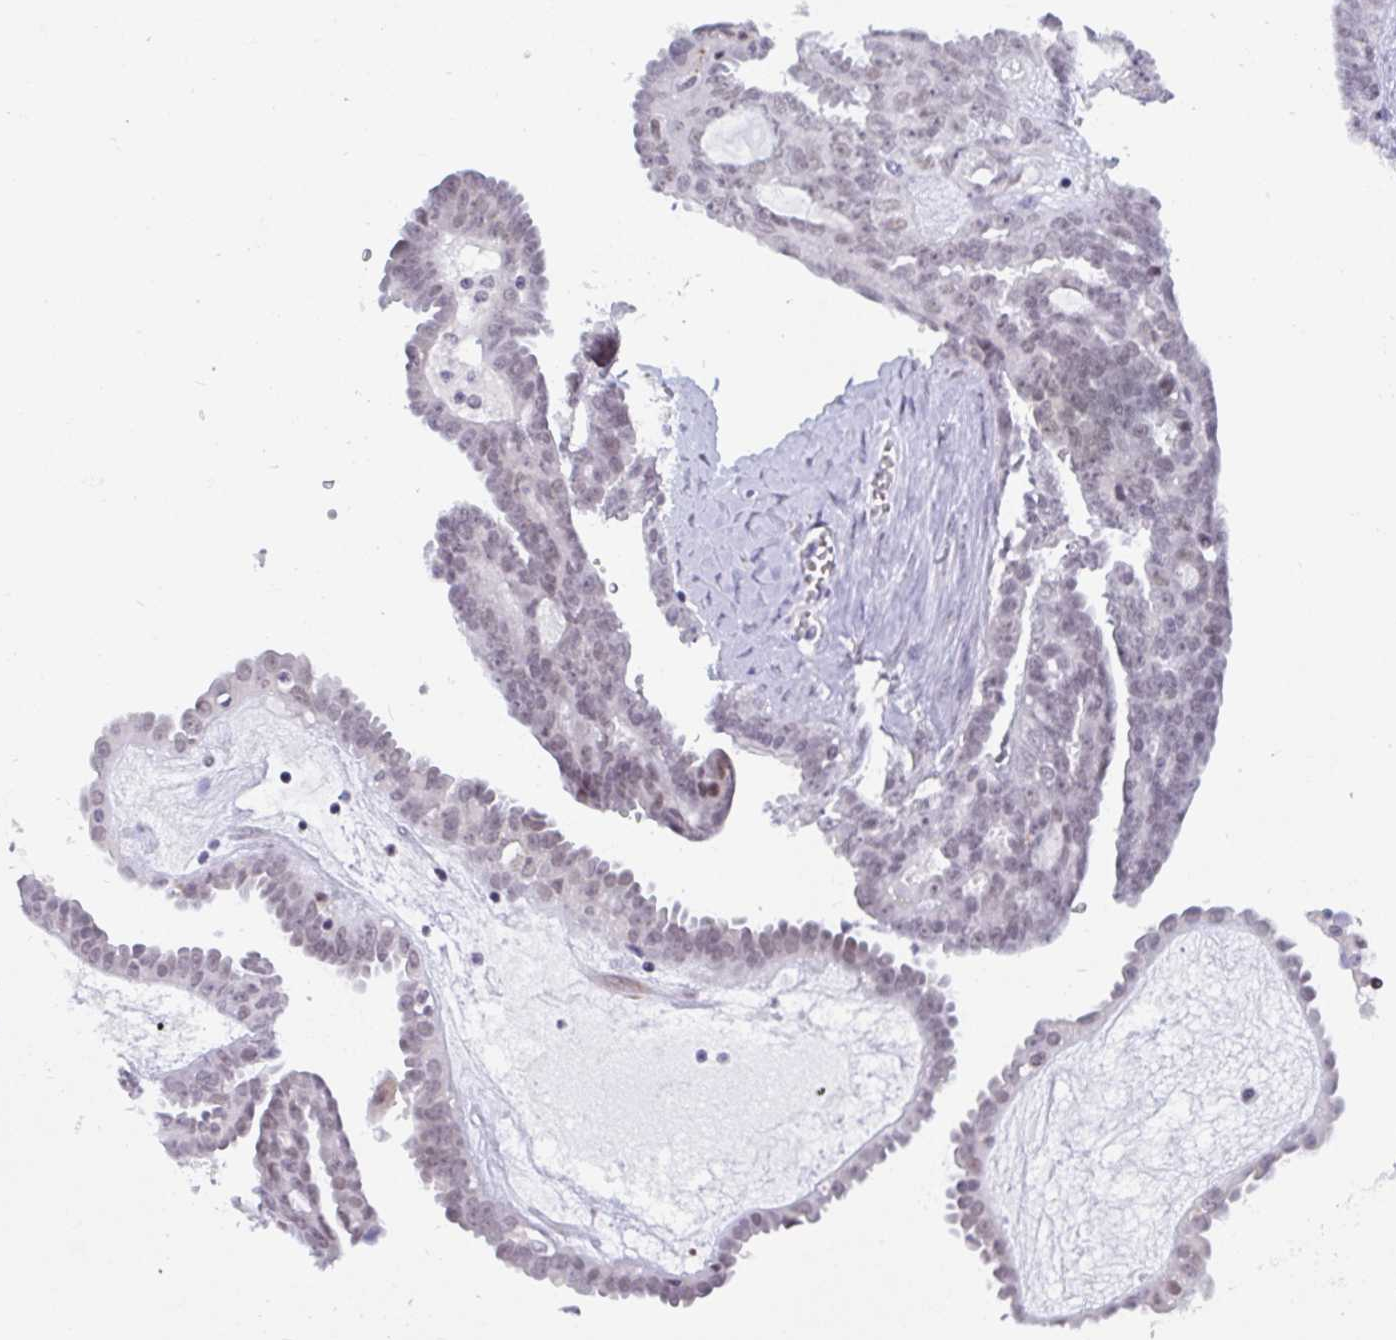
{"staining": {"intensity": "weak", "quantity": "25%-75%", "location": "nuclear"}, "tissue": "ovarian cancer", "cell_type": "Tumor cells", "image_type": "cancer", "snomed": [{"axis": "morphology", "description": "Cystadenocarcinoma, serous, NOS"}, {"axis": "topography", "description": "Ovary"}], "caption": "This micrograph shows ovarian serous cystadenocarcinoma stained with immunohistochemistry (IHC) to label a protein in brown. The nuclear of tumor cells show weak positivity for the protein. Nuclei are counter-stained blue.", "gene": "WDR72", "patient": {"sex": "female", "age": 71}}